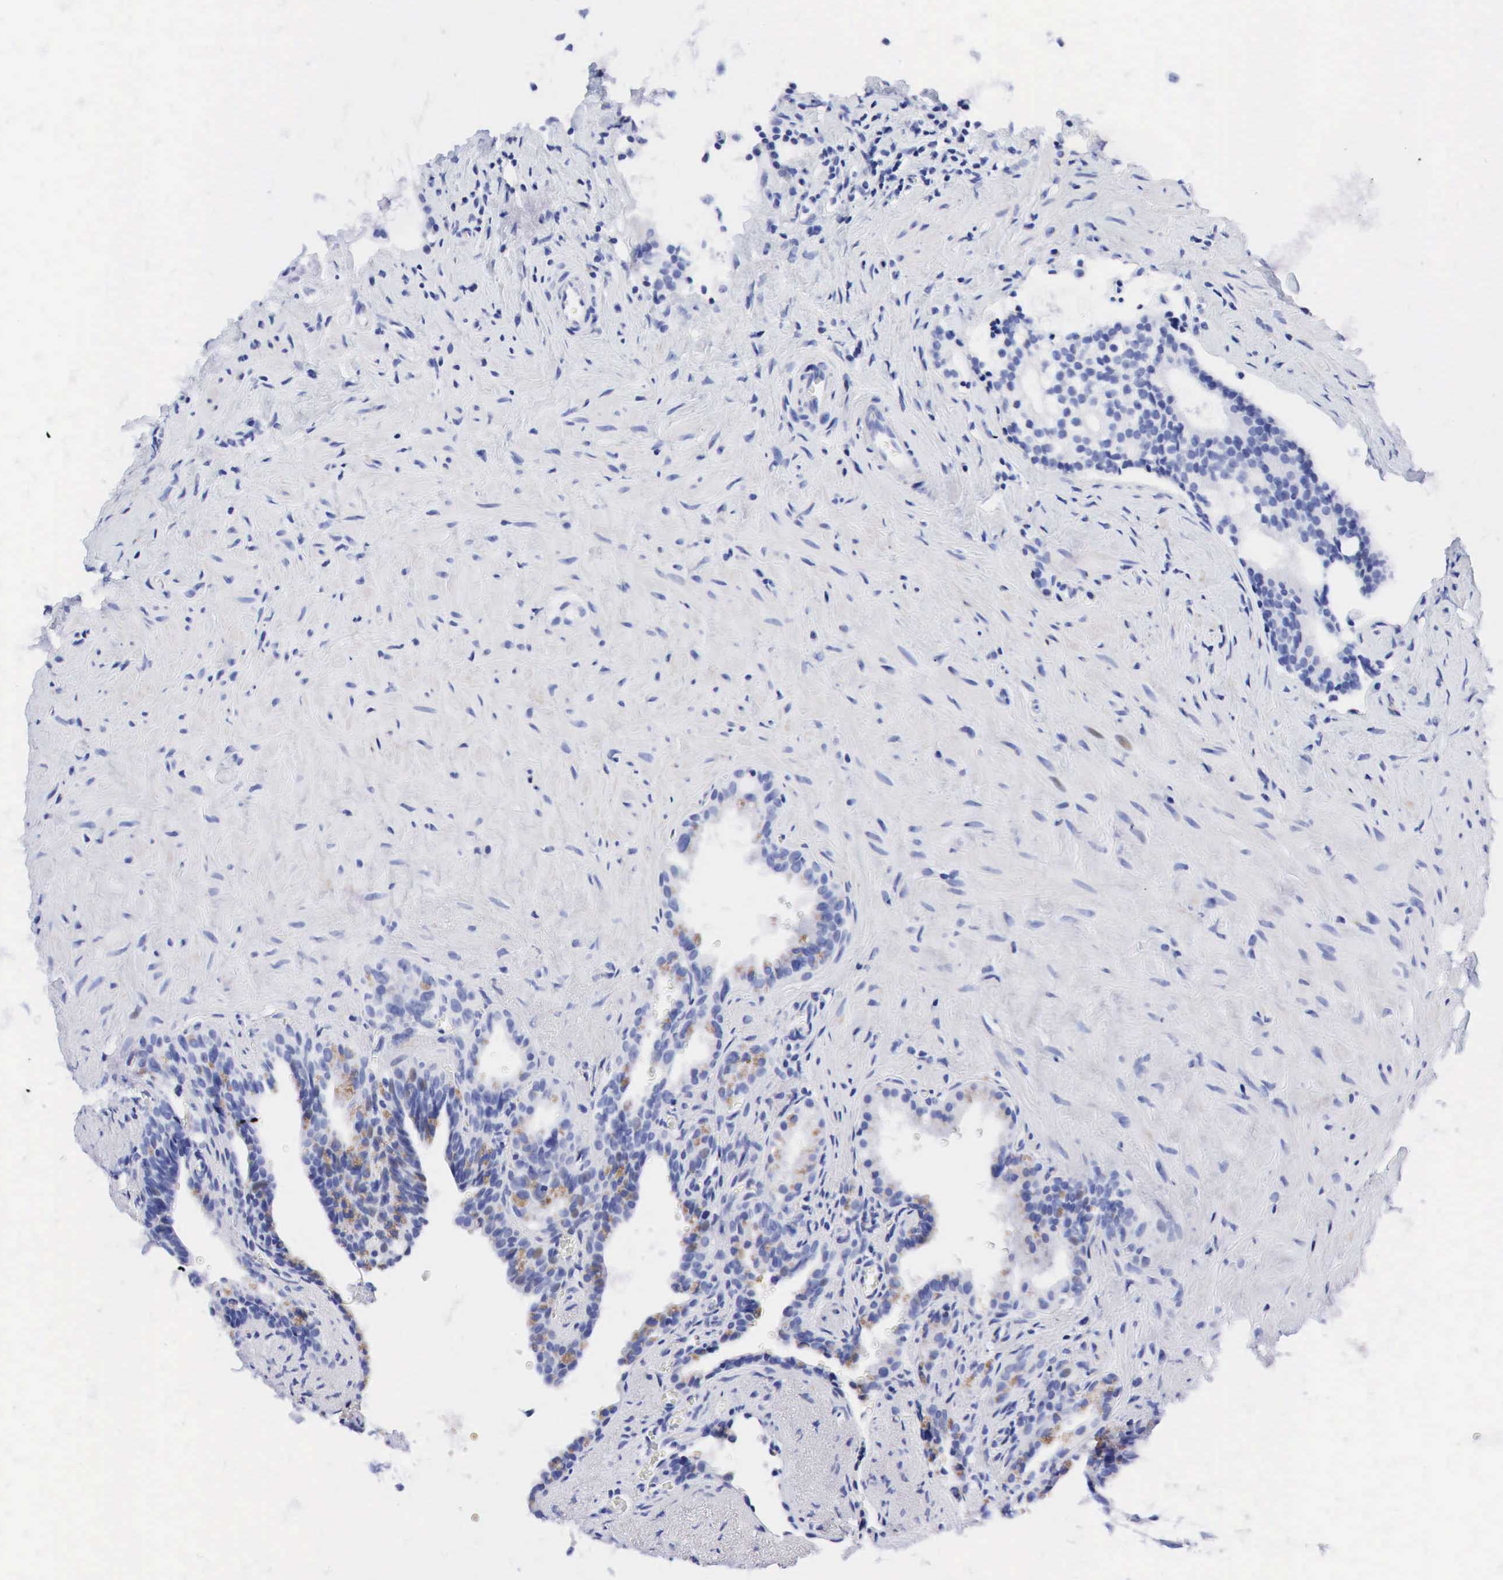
{"staining": {"intensity": "weak", "quantity": "<25%", "location": "nuclear"}, "tissue": "seminal vesicle", "cell_type": "Glandular cells", "image_type": "normal", "snomed": [{"axis": "morphology", "description": "Normal tissue, NOS"}, {"axis": "topography", "description": "Seminal veicle"}], "caption": "Glandular cells are negative for protein expression in normal human seminal vesicle. (Stains: DAB immunohistochemistry (IHC) with hematoxylin counter stain, Microscopy: brightfield microscopy at high magnification).", "gene": "PTH", "patient": {"sex": "male", "age": 60}}